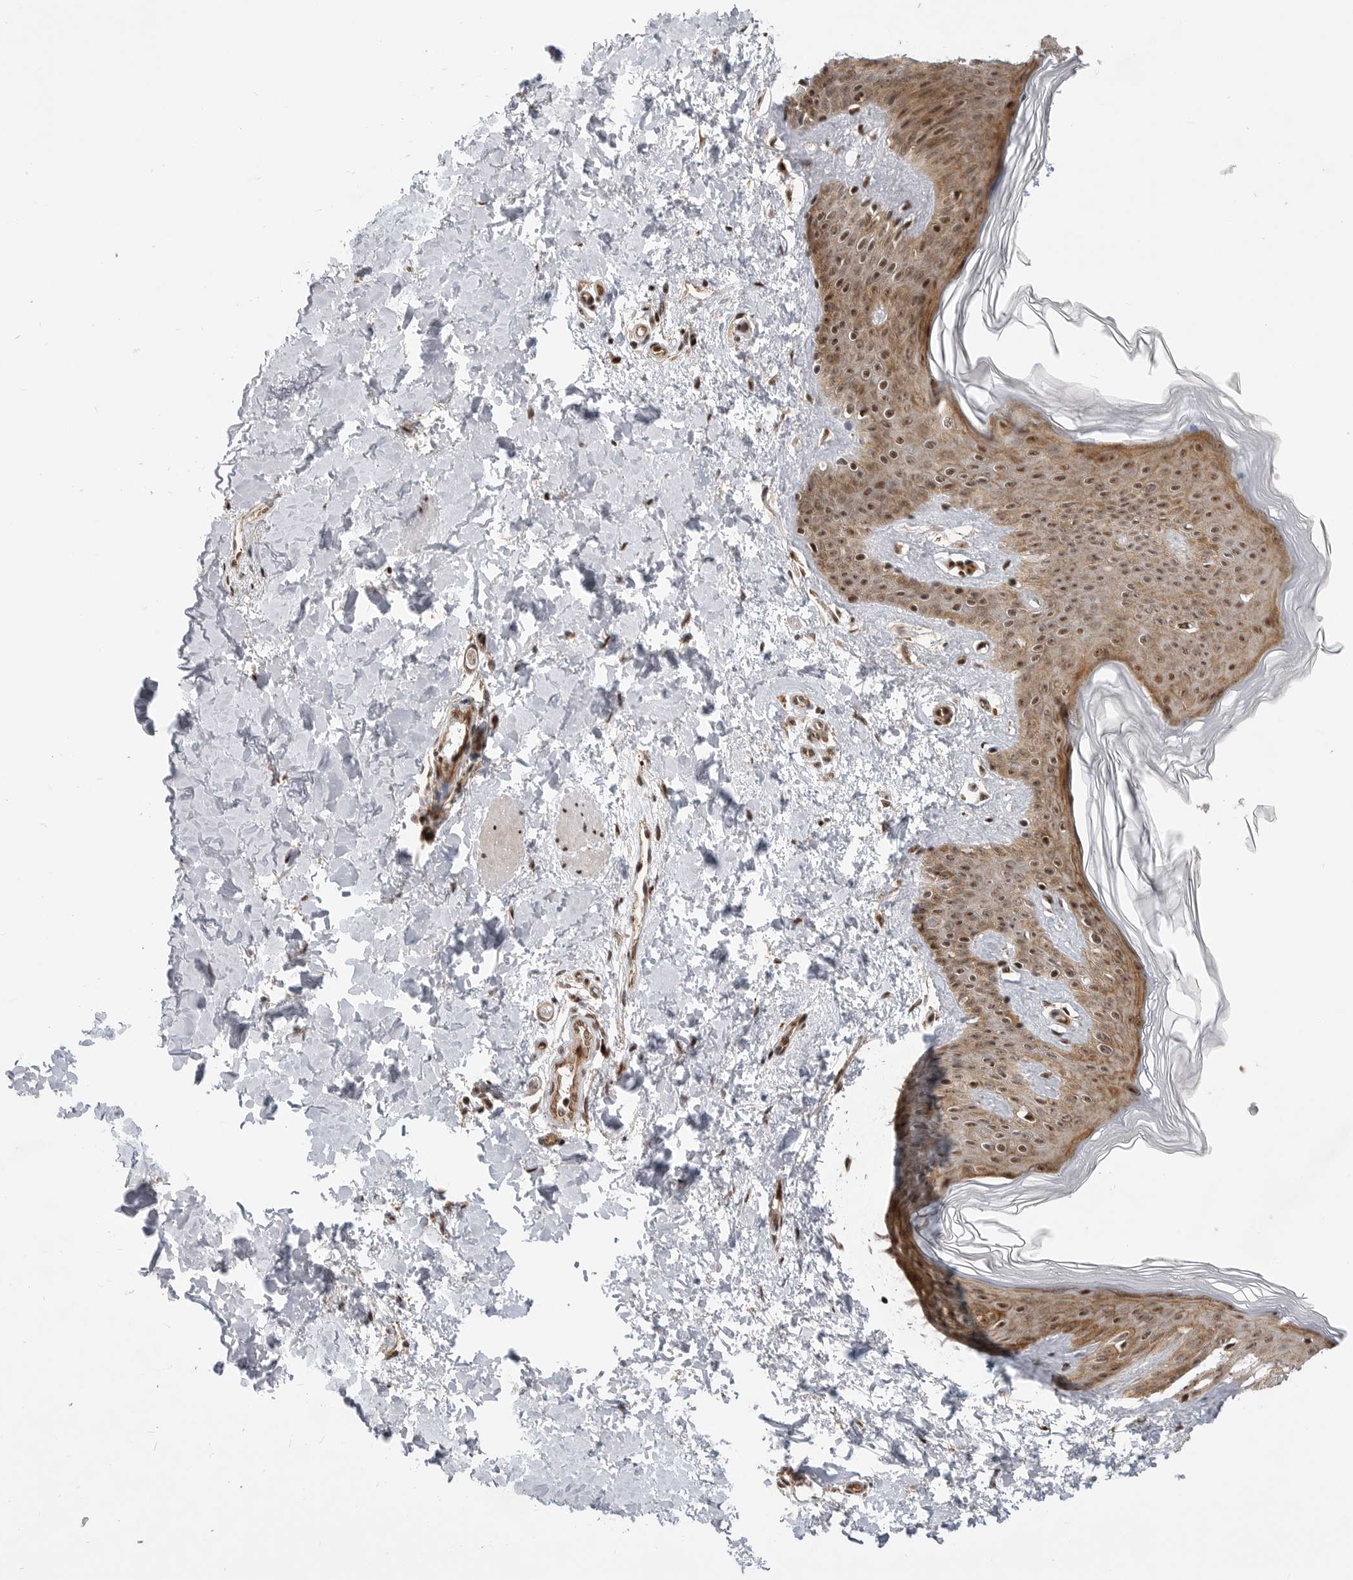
{"staining": {"intensity": "moderate", "quantity": ">75%", "location": "nuclear"}, "tissue": "skin", "cell_type": "Fibroblasts", "image_type": "normal", "snomed": [{"axis": "morphology", "description": "Normal tissue, NOS"}, {"axis": "morphology", "description": "Neoplasm, benign, NOS"}, {"axis": "topography", "description": "Skin"}, {"axis": "topography", "description": "Soft tissue"}], "caption": "Moderate nuclear positivity is identified in approximately >75% of fibroblasts in normal skin. The protein of interest is stained brown, and the nuclei are stained in blue (DAB (3,3'-diaminobenzidine) IHC with brightfield microscopy, high magnification).", "gene": "GPATCH2", "patient": {"sex": "male", "age": 26}}